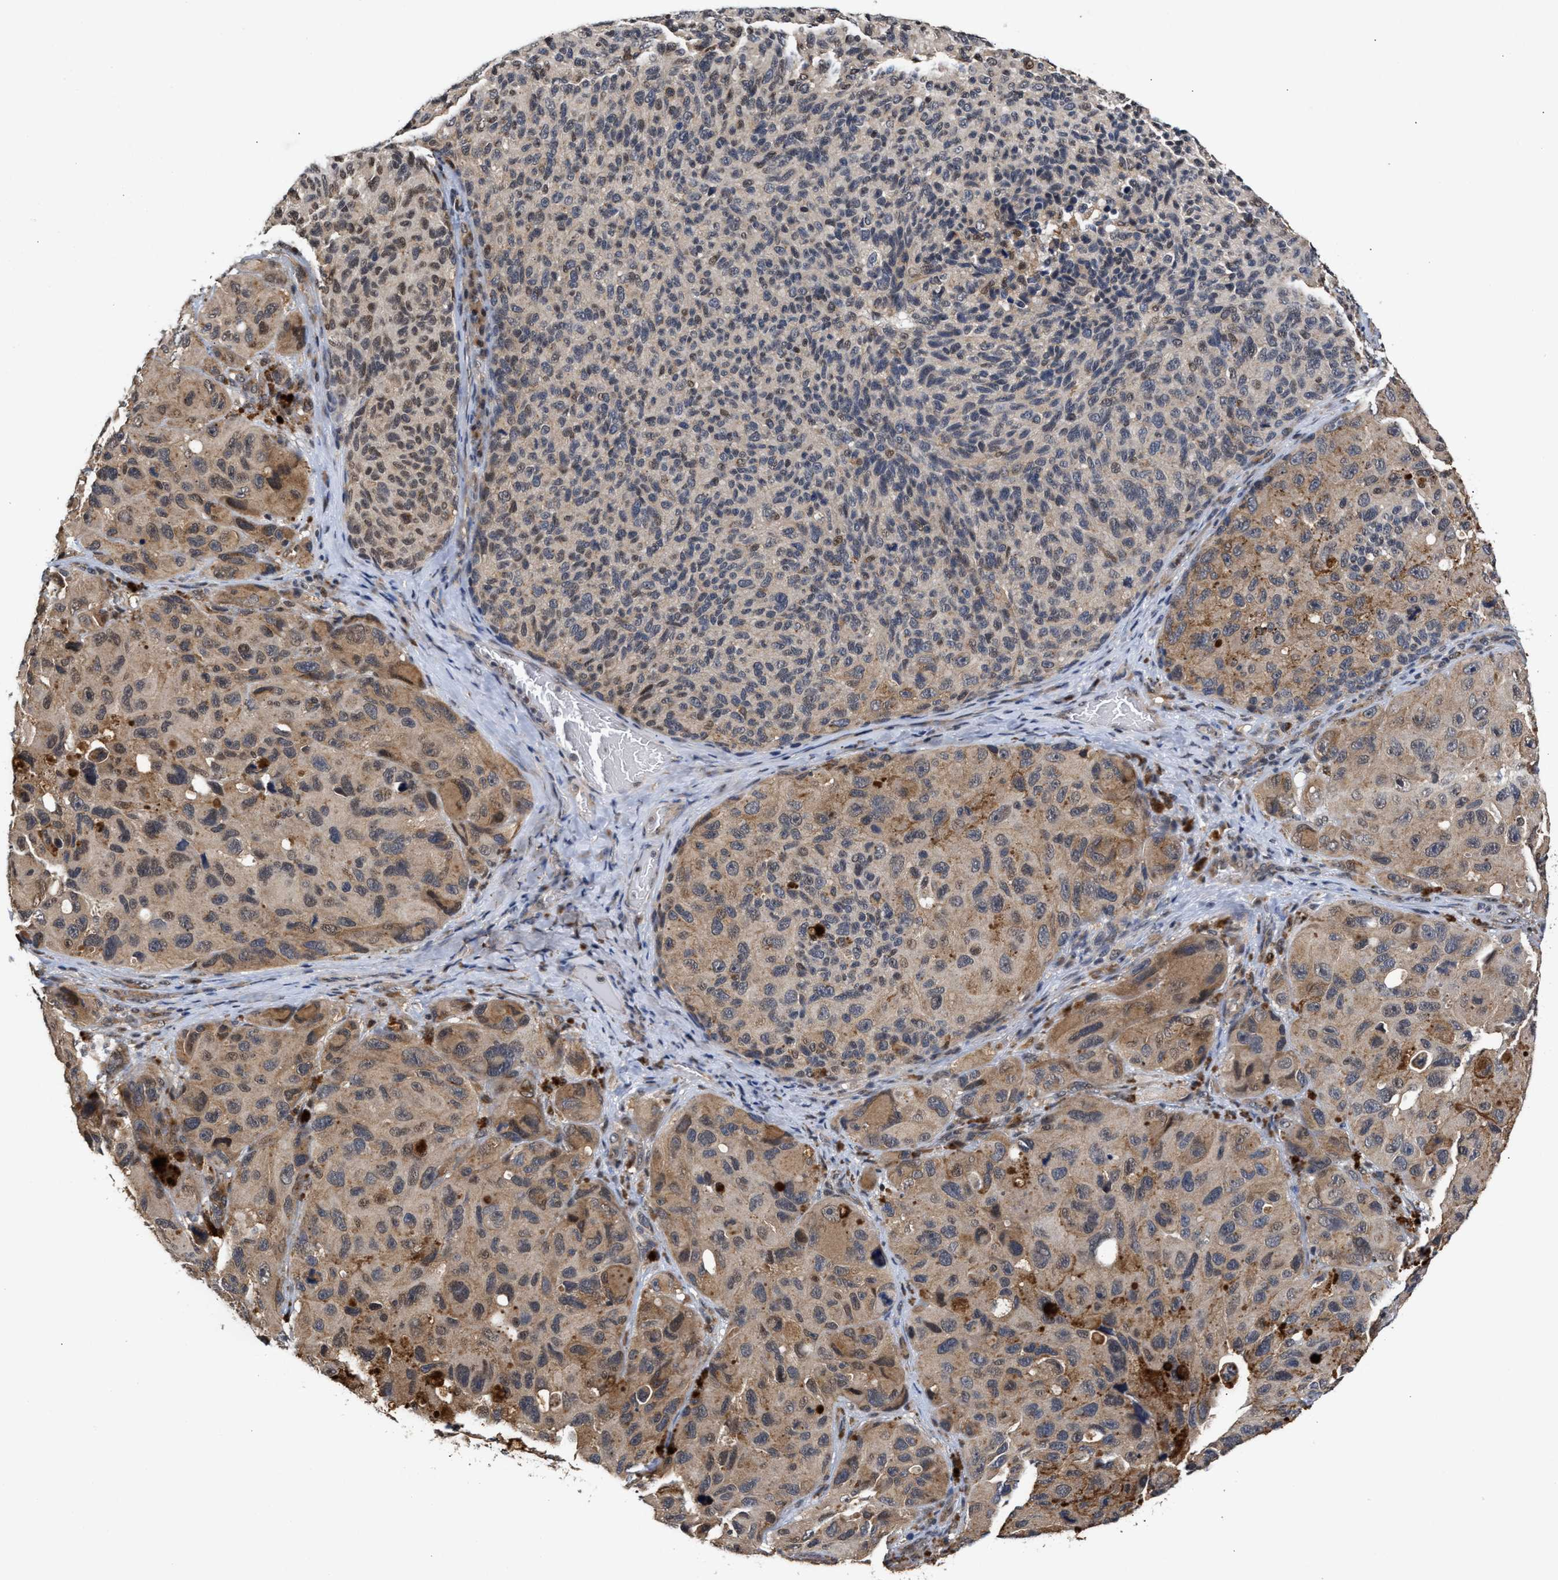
{"staining": {"intensity": "moderate", "quantity": "25%-75%", "location": "cytoplasmic/membranous"}, "tissue": "melanoma", "cell_type": "Tumor cells", "image_type": "cancer", "snomed": [{"axis": "morphology", "description": "Malignant melanoma, NOS"}, {"axis": "topography", "description": "Skin"}], "caption": "Immunohistochemistry of human melanoma reveals medium levels of moderate cytoplasmic/membranous positivity in approximately 25%-75% of tumor cells. (DAB IHC, brown staining for protein, blue staining for nuclei).", "gene": "CLIP2", "patient": {"sex": "female", "age": 73}}